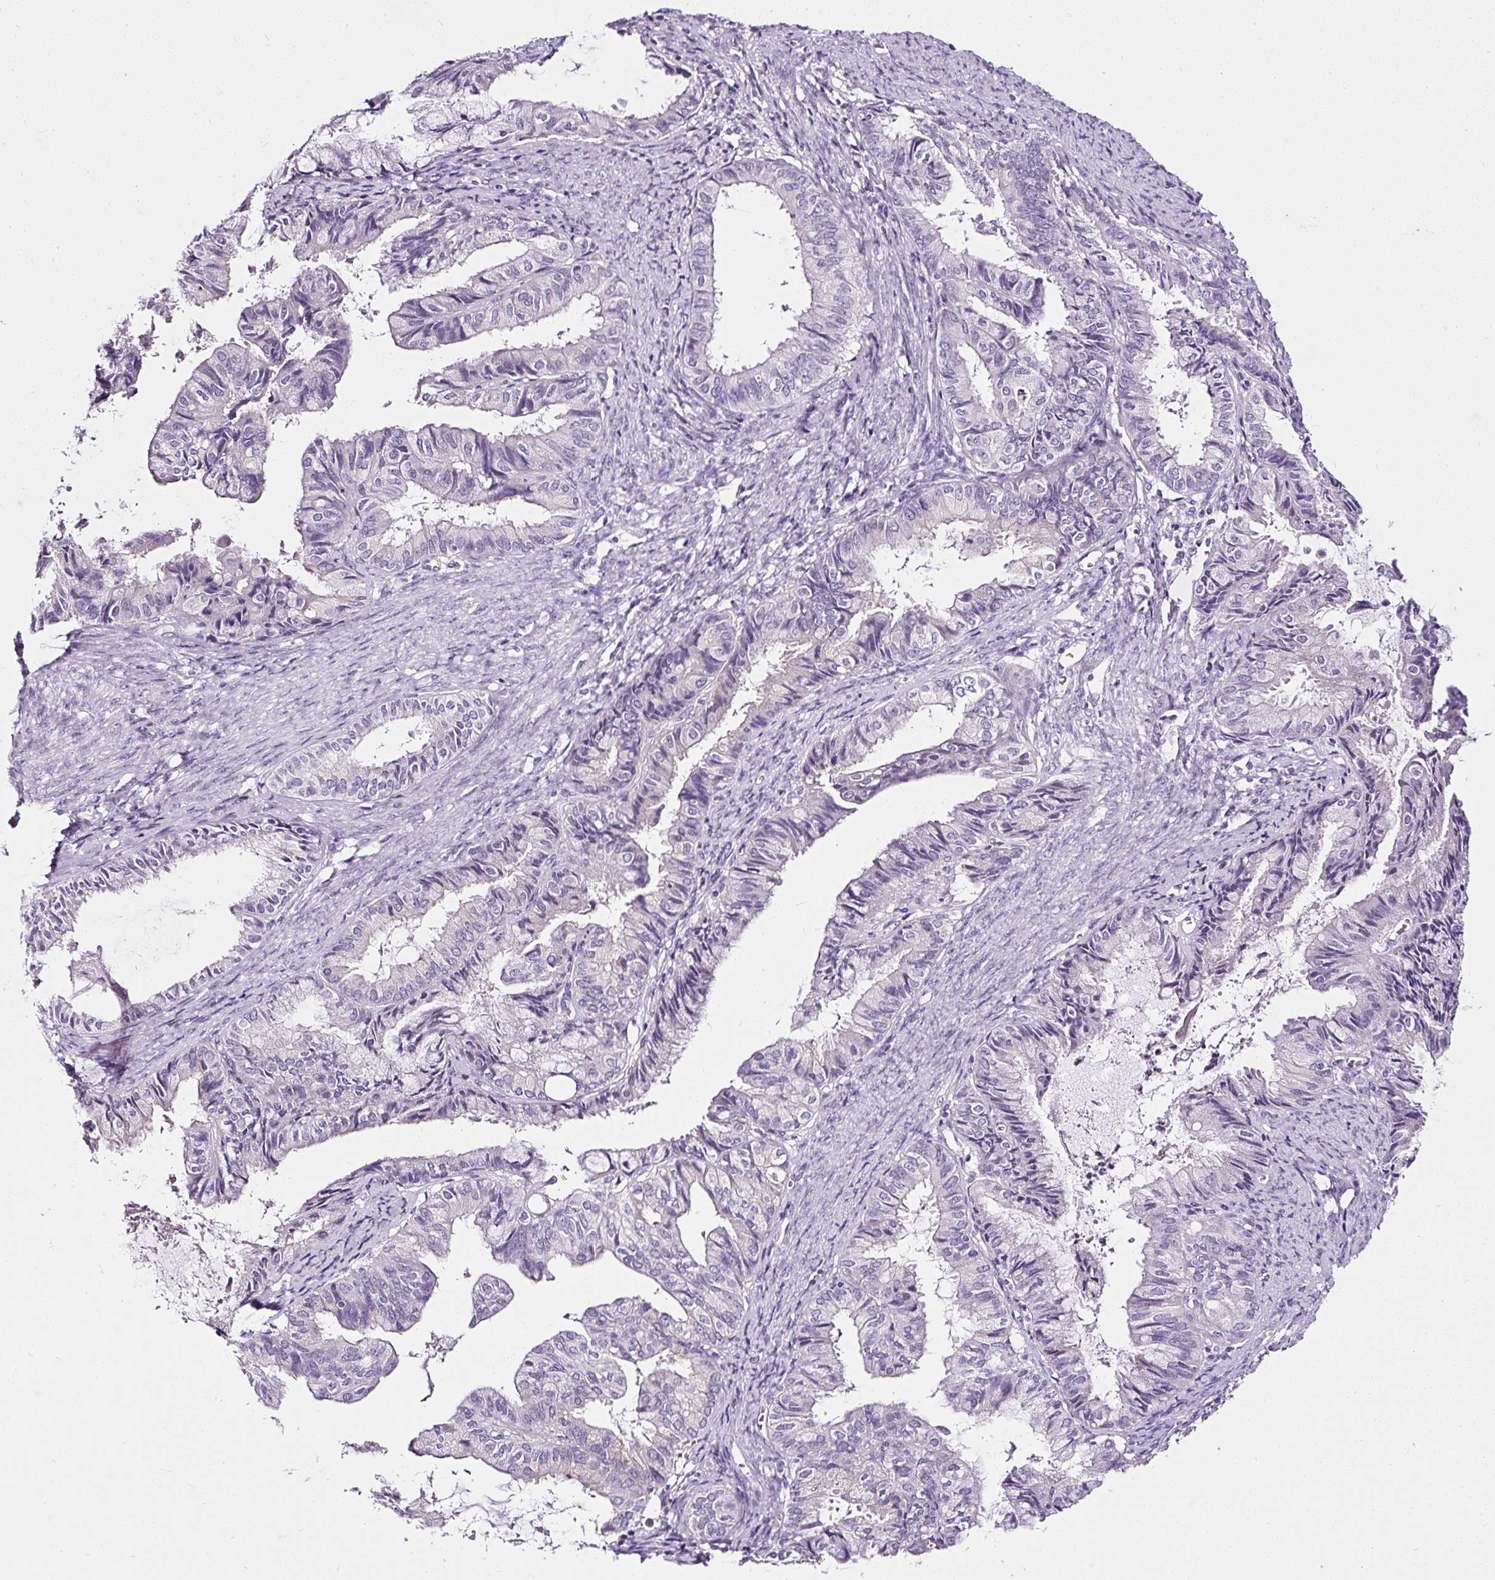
{"staining": {"intensity": "negative", "quantity": "none", "location": "none"}, "tissue": "endometrial cancer", "cell_type": "Tumor cells", "image_type": "cancer", "snomed": [{"axis": "morphology", "description": "Adenocarcinoma, NOS"}, {"axis": "topography", "description": "Endometrium"}], "caption": "This is an IHC image of human endometrial cancer (adenocarcinoma). There is no positivity in tumor cells.", "gene": "ATP2A1", "patient": {"sex": "female", "age": 86}}